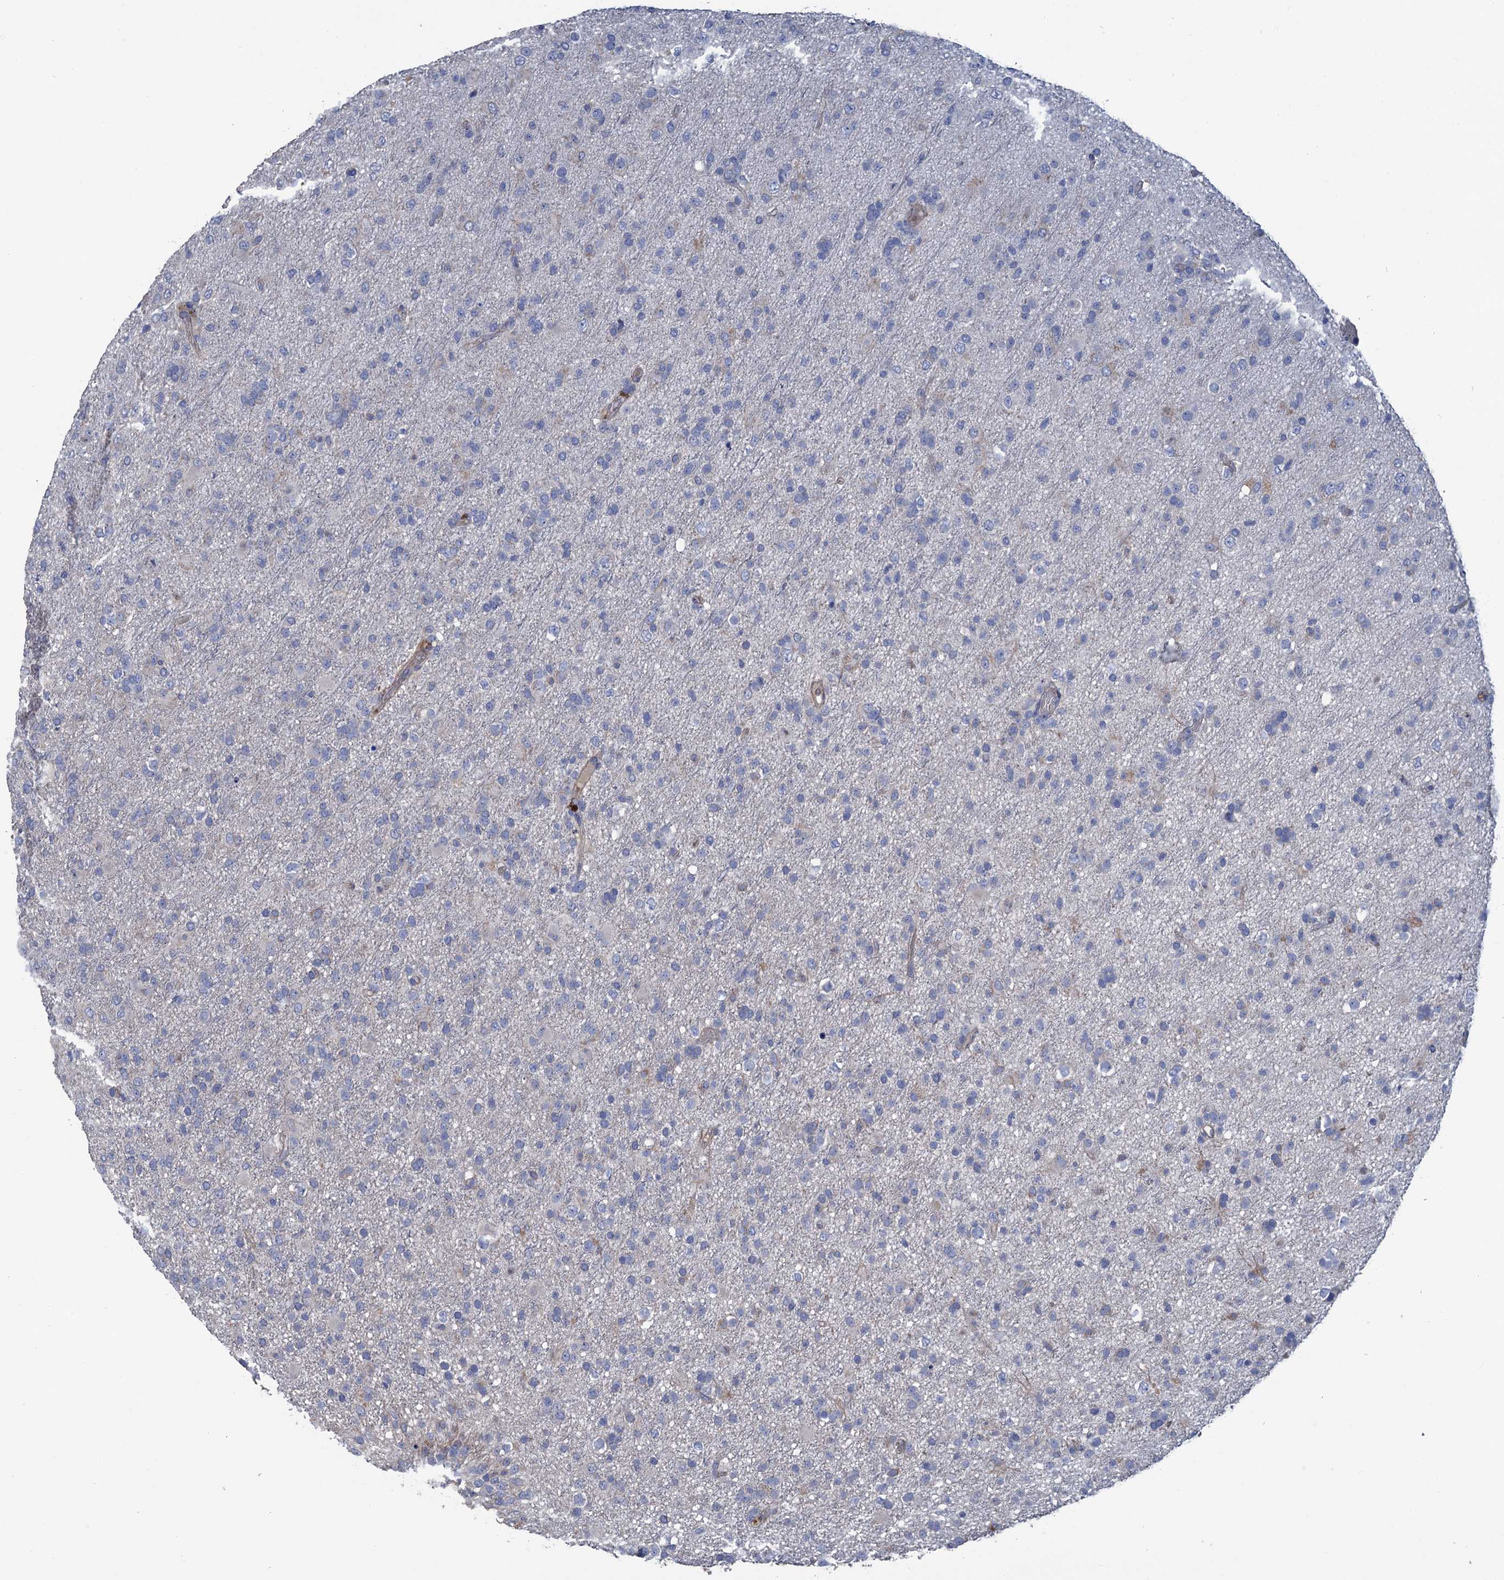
{"staining": {"intensity": "negative", "quantity": "none", "location": "none"}, "tissue": "glioma", "cell_type": "Tumor cells", "image_type": "cancer", "snomed": [{"axis": "morphology", "description": "Glioma, malignant, Low grade"}, {"axis": "topography", "description": "Brain"}], "caption": "There is no significant expression in tumor cells of malignant glioma (low-grade).", "gene": "SMCO3", "patient": {"sex": "male", "age": 65}}